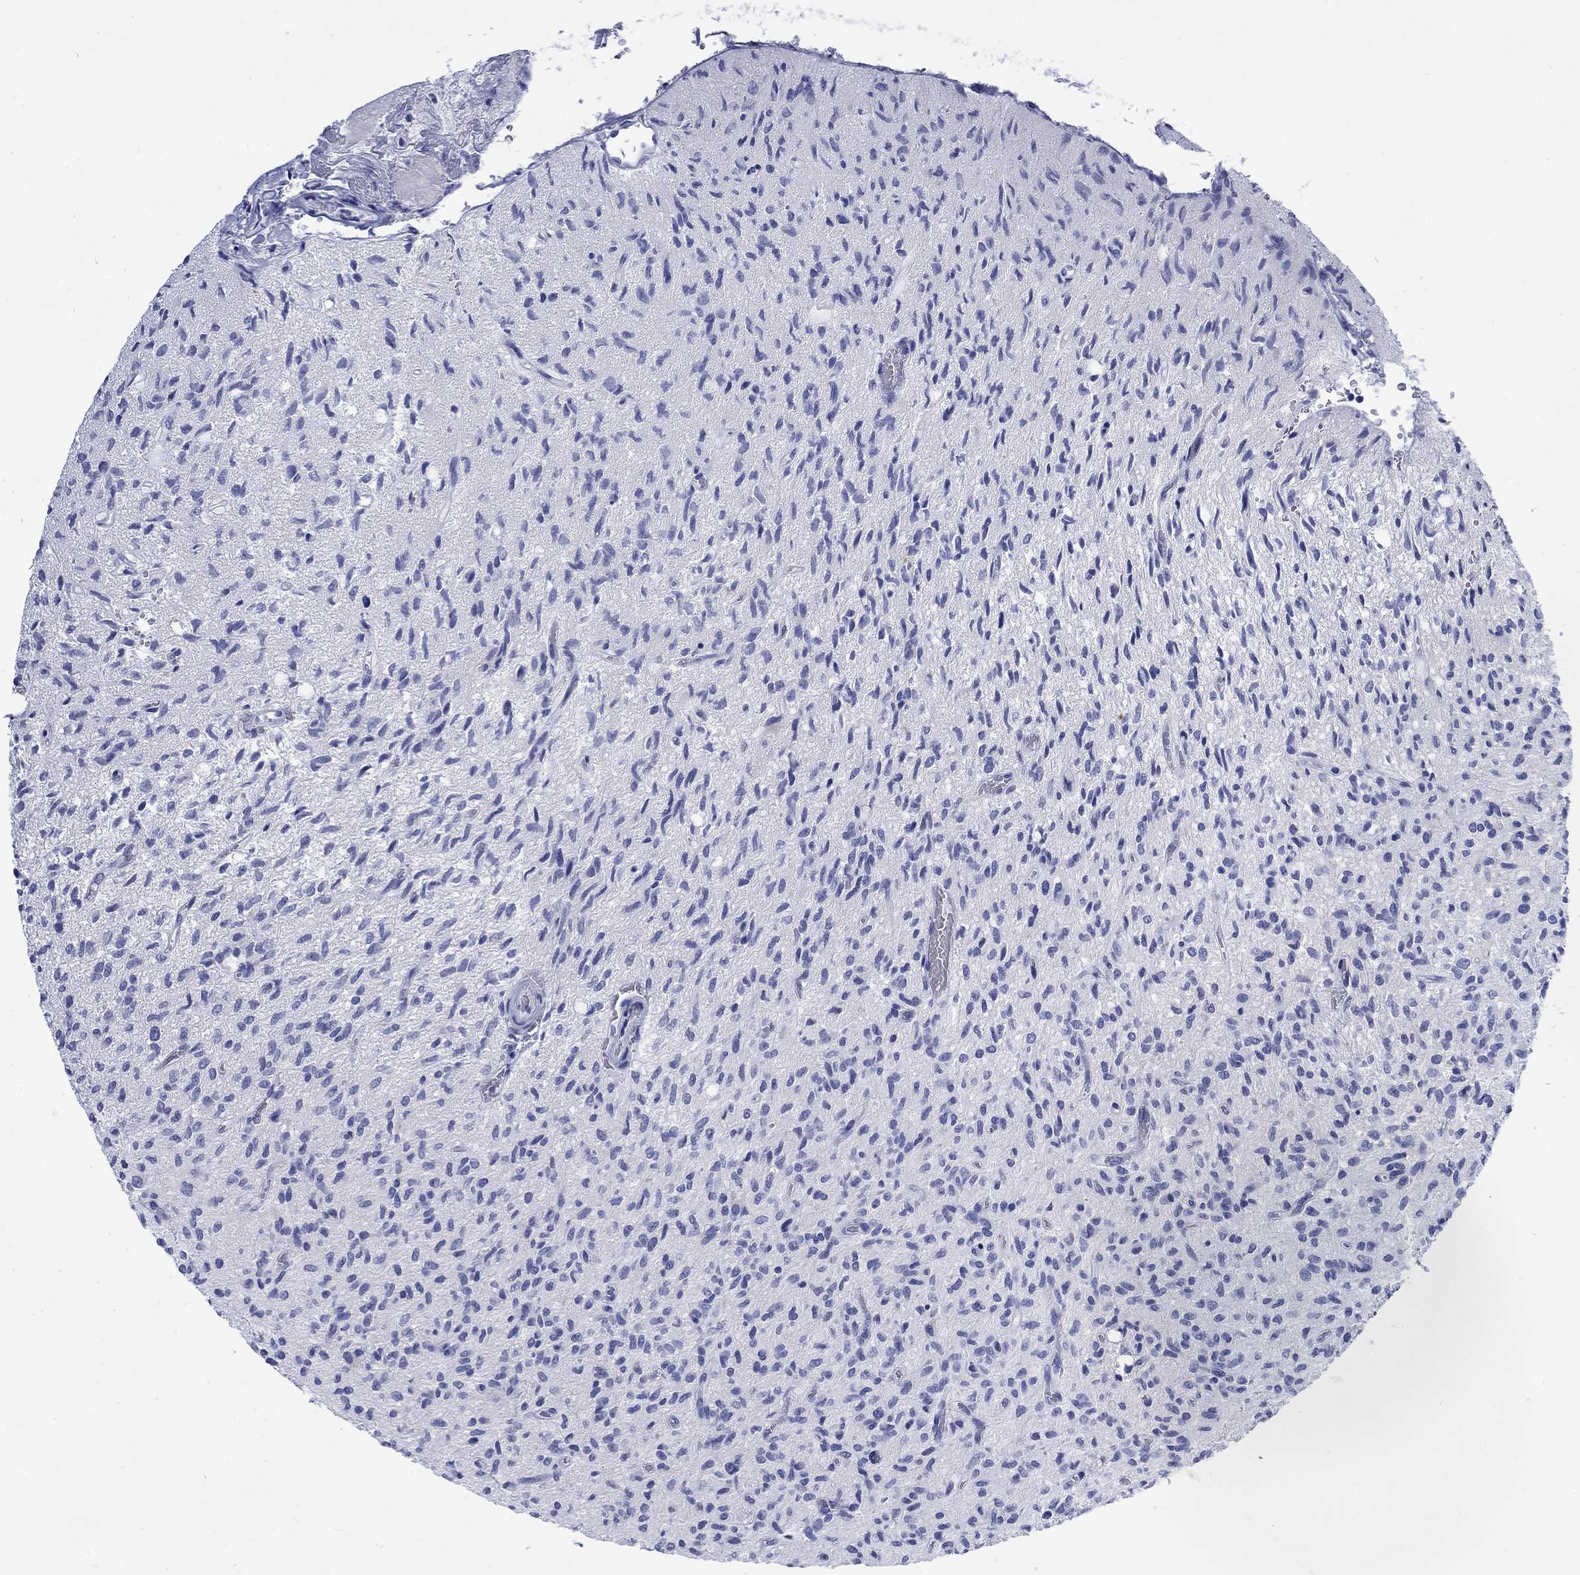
{"staining": {"intensity": "negative", "quantity": "none", "location": "none"}, "tissue": "glioma", "cell_type": "Tumor cells", "image_type": "cancer", "snomed": [{"axis": "morphology", "description": "Glioma, malignant, High grade"}, {"axis": "topography", "description": "Brain"}], "caption": "Protein analysis of glioma exhibits no significant expression in tumor cells.", "gene": "KRT76", "patient": {"sex": "male", "age": 64}}